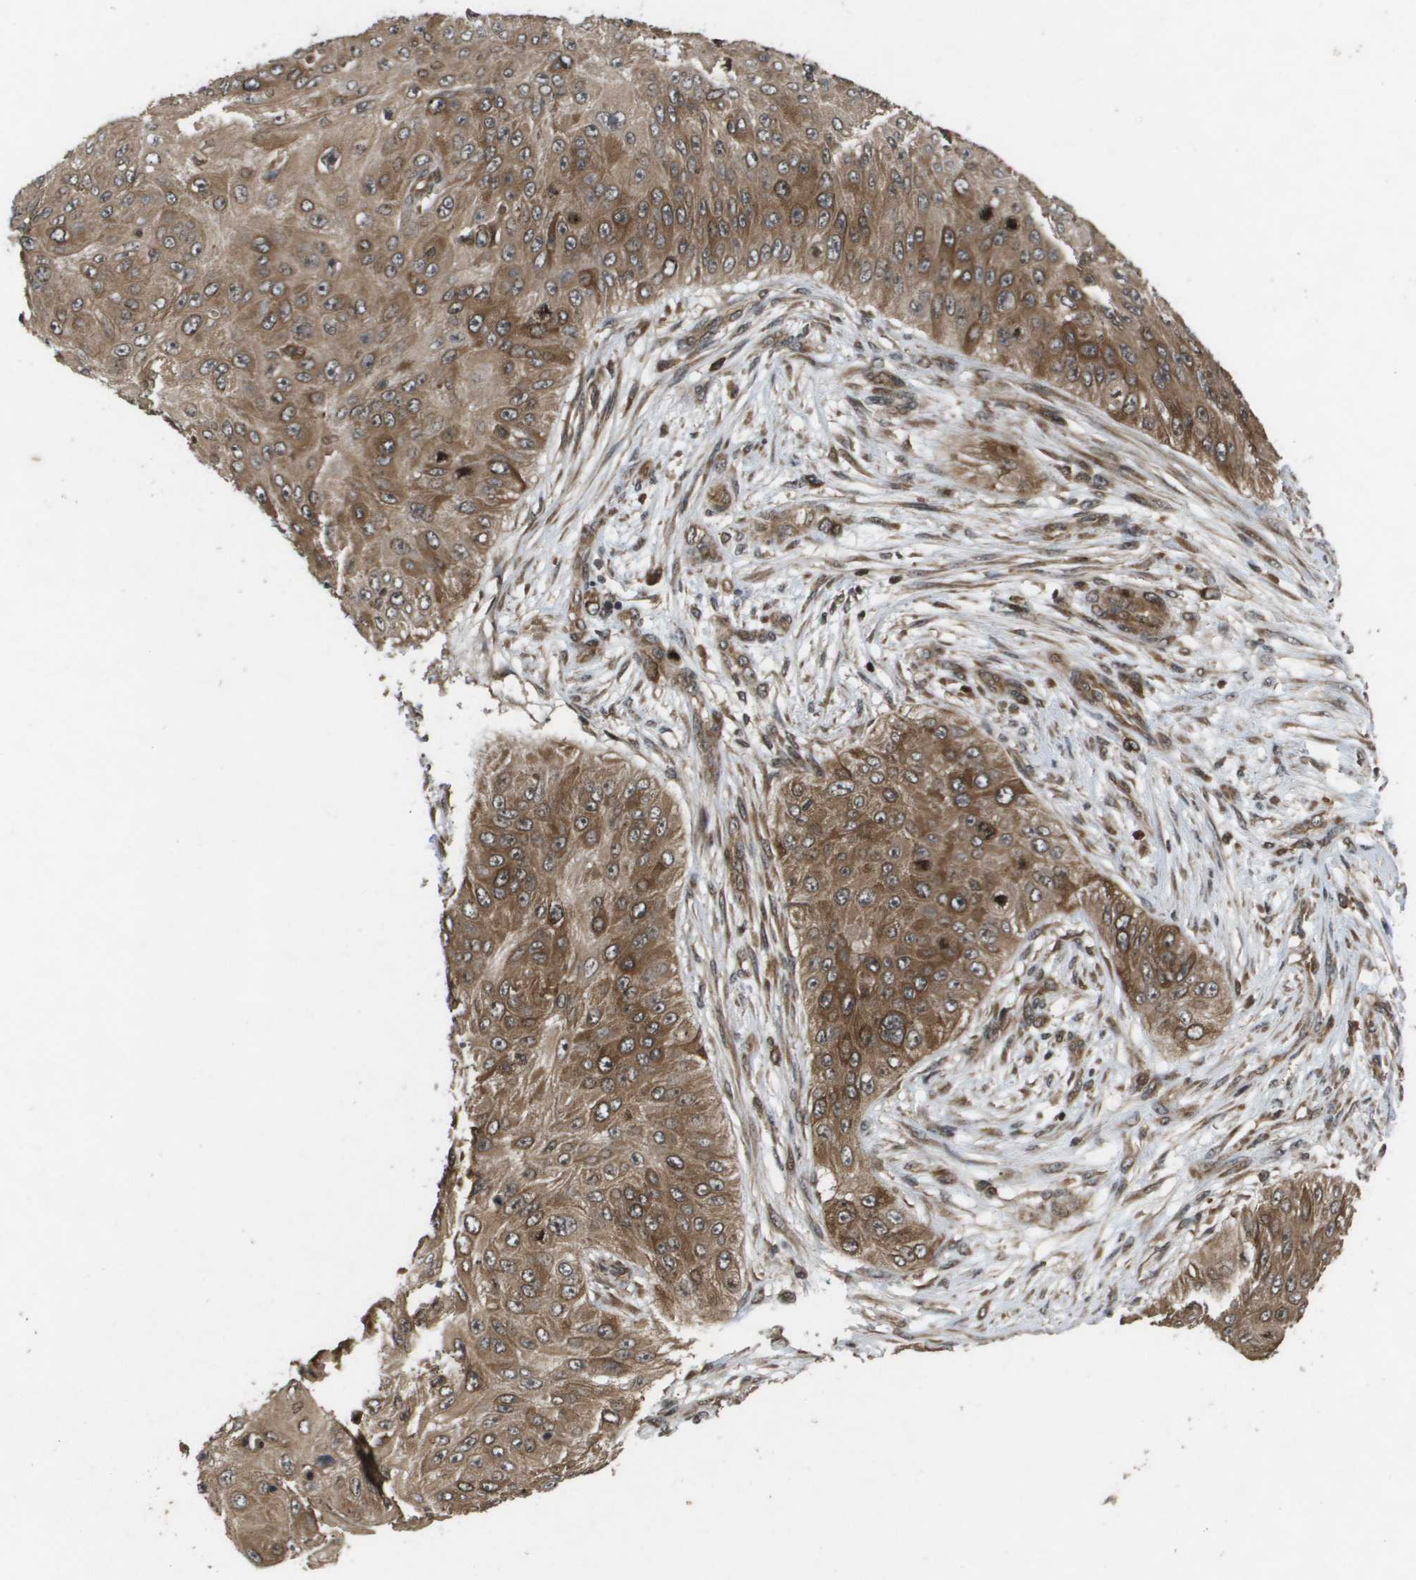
{"staining": {"intensity": "strong", "quantity": ">75%", "location": "cytoplasmic/membranous"}, "tissue": "skin cancer", "cell_type": "Tumor cells", "image_type": "cancer", "snomed": [{"axis": "morphology", "description": "Squamous cell carcinoma, NOS"}, {"axis": "topography", "description": "Skin"}], "caption": "A micrograph of human skin cancer (squamous cell carcinoma) stained for a protein displays strong cytoplasmic/membranous brown staining in tumor cells.", "gene": "KIF11", "patient": {"sex": "female", "age": 80}}